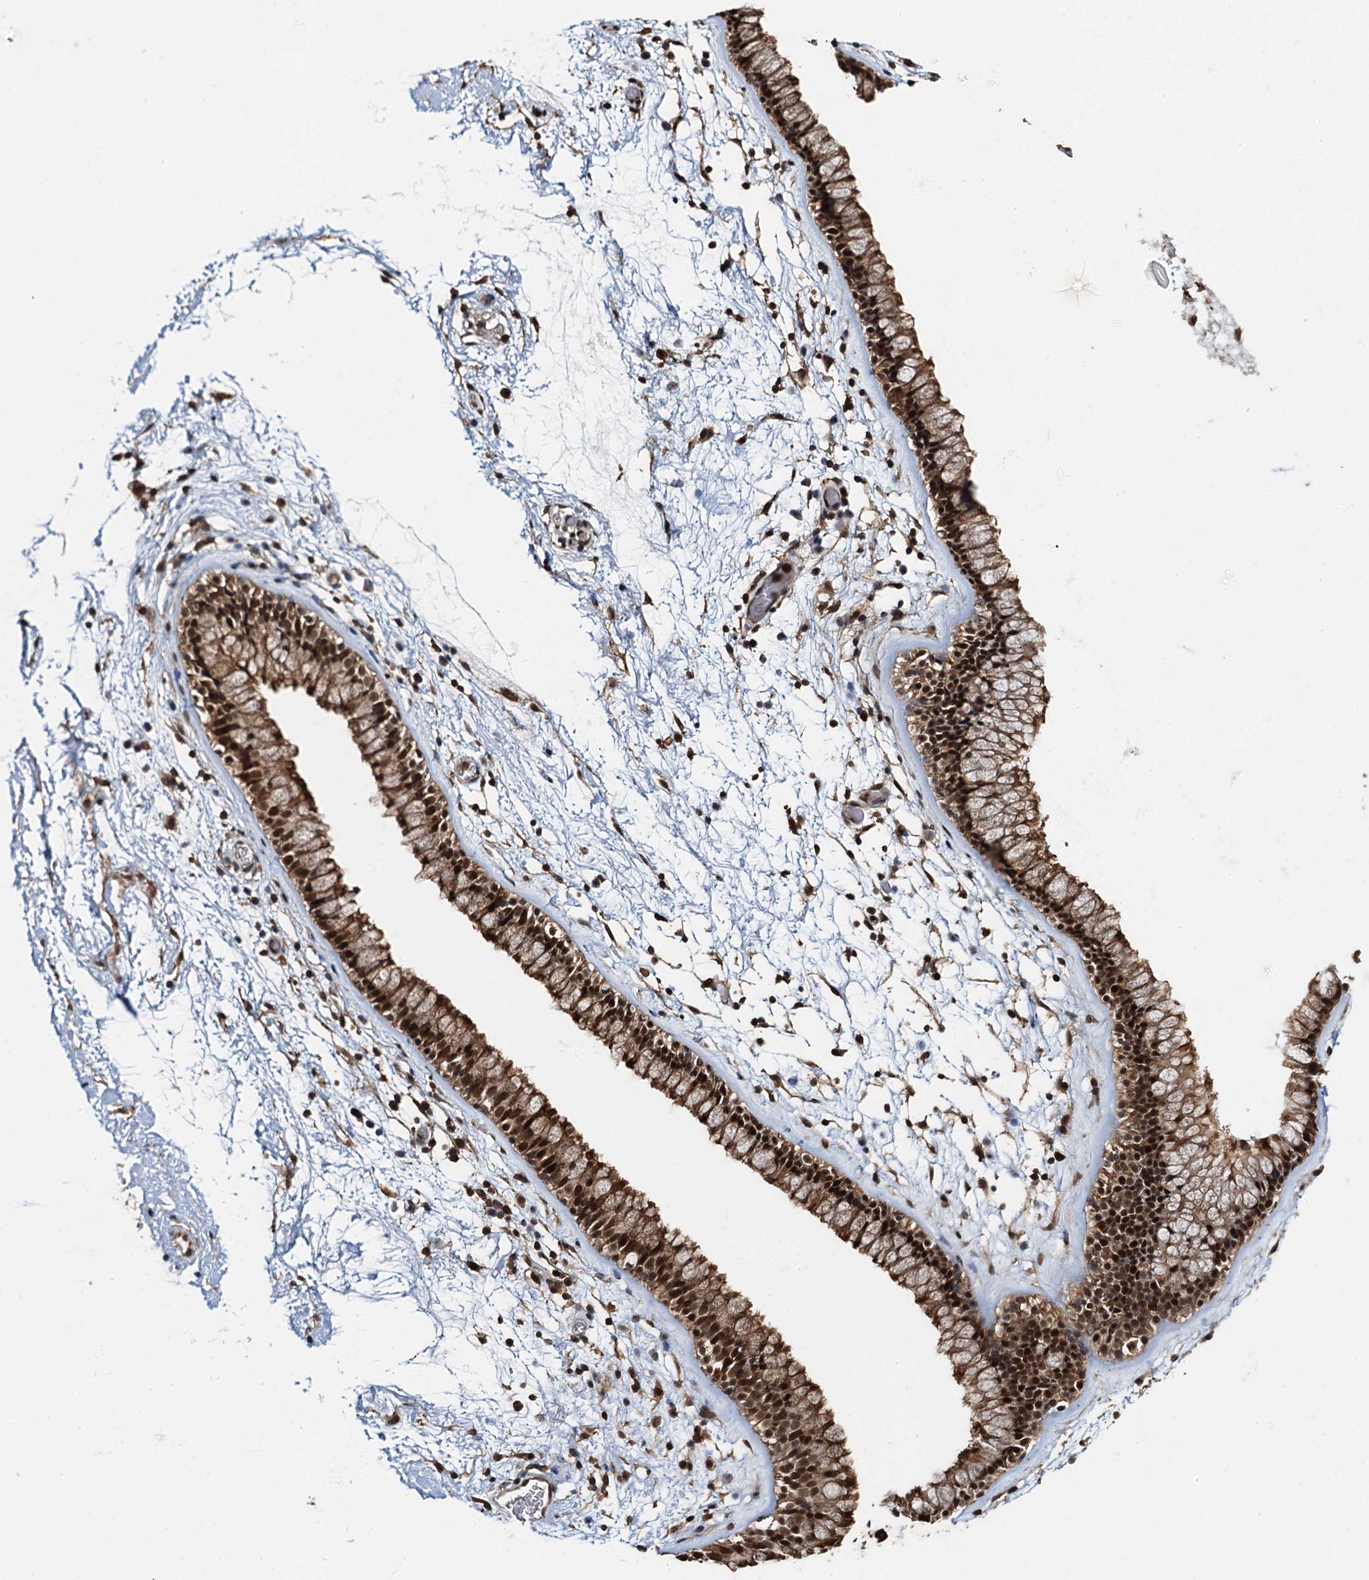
{"staining": {"intensity": "strong", "quantity": ">75%", "location": "cytoplasmic/membranous,nuclear"}, "tissue": "nasopharynx", "cell_type": "Respiratory epithelial cells", "image_type": "normal", "snomed": [{"axis": "morphology", "description": "Normal tissue, NOS"}, {"axis": "morphology", "description": "Inflammation, NOS"}, {"axis": "topography", "description": "Nasopharynx"}], "caption": "Immunohistochemistry of unremarkable human nasopharynx exhibits high levels of strong cytoplasmic/membranous,nuclear staining in approximately >75% of respiratory epithelial cells. The staining was performed using DAB (3,3'-diaminobenzidine), with brown indicating positive protein expression. Nuclei are stained blue with hematoxylin.", "gene": "ZNF609", "patient": {"sex": "male", "age": 48}}